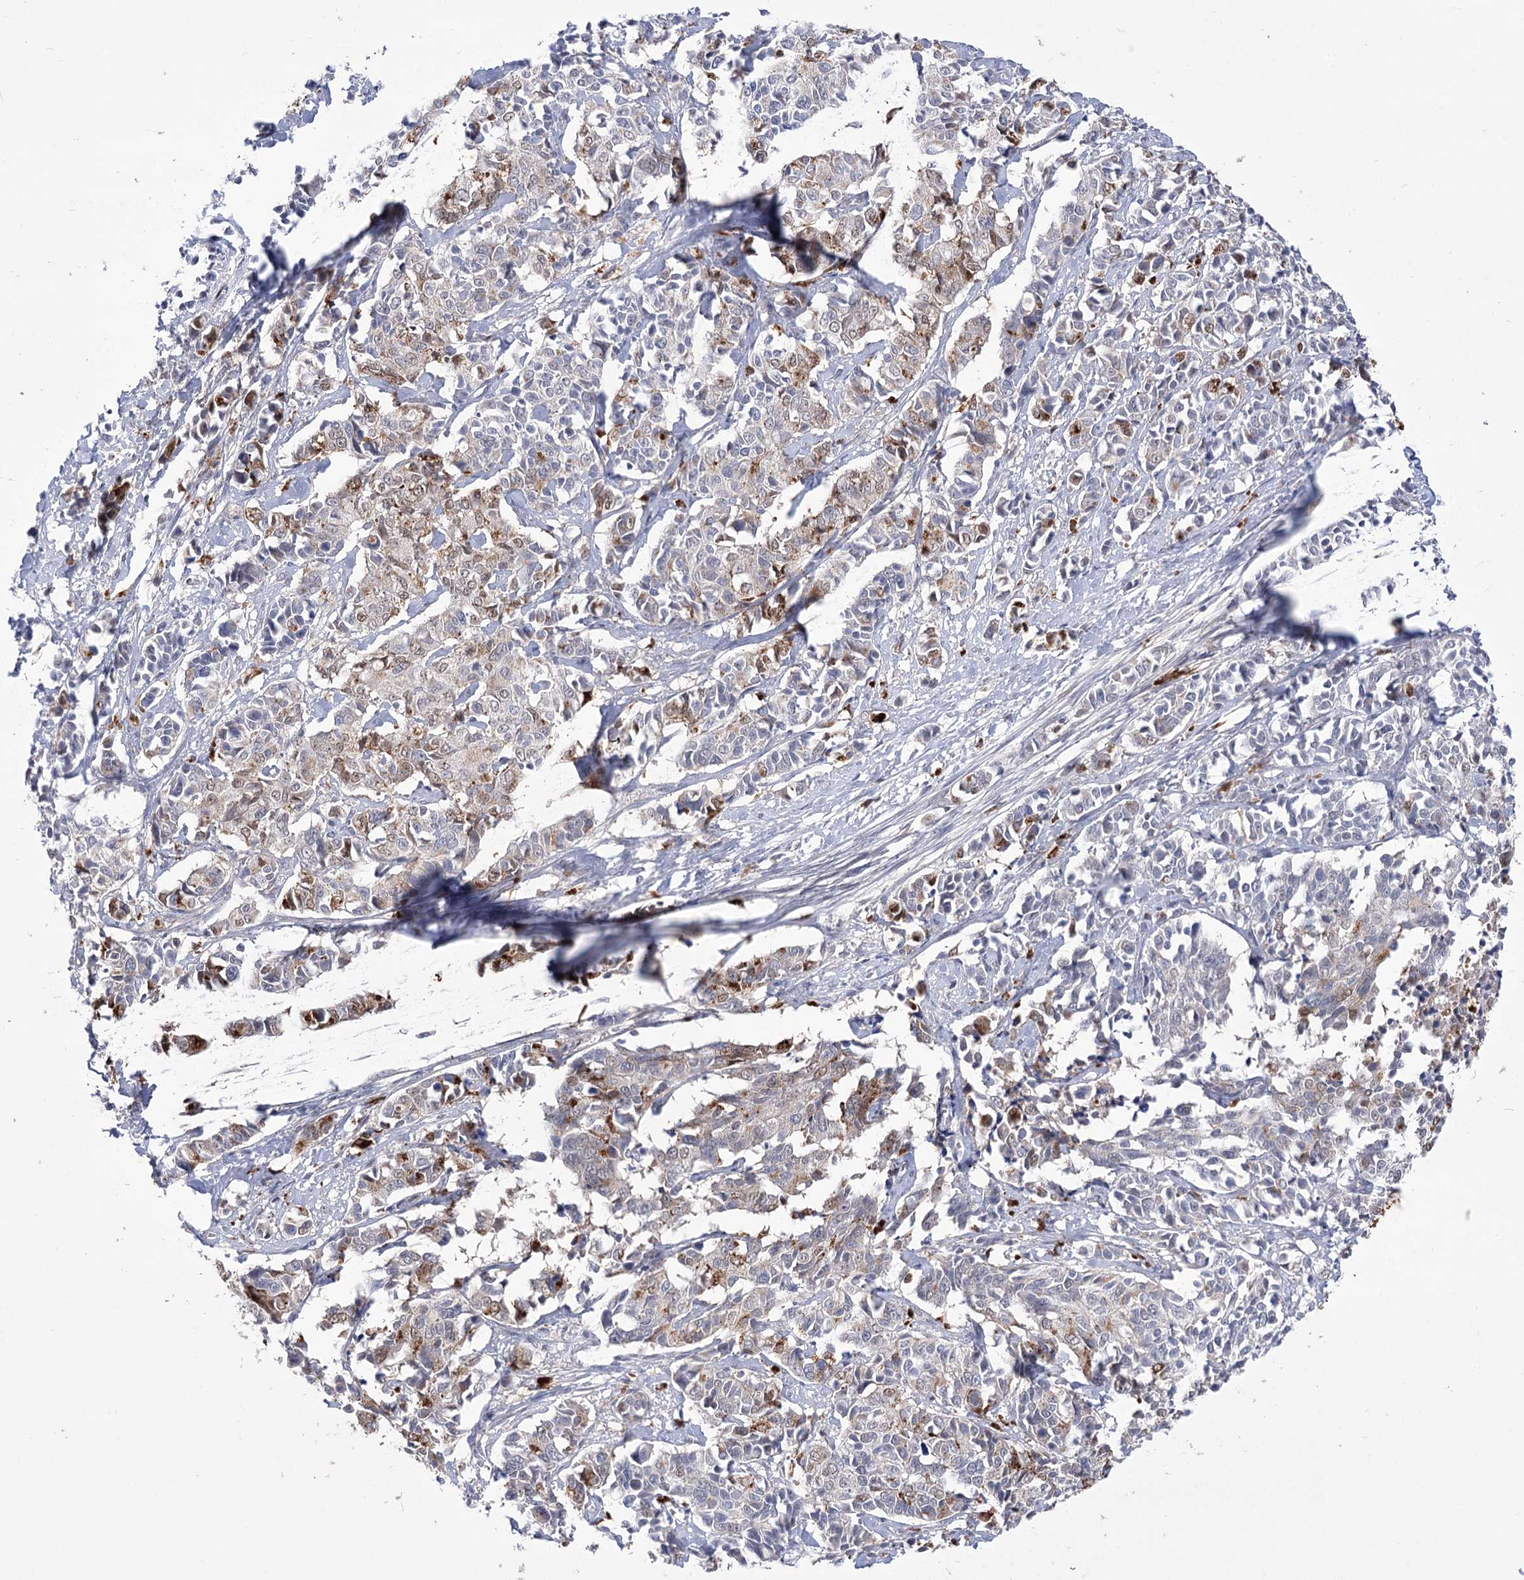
{"staining": {"intensity": "weak", "quantity": "<25%", "location": "cytoplasmic/membranous,nuclear"}, "tissue": "cervical cancer", "cell_type": "Tumor cells", "image_type": "cancer", "snomed": [{"axis": "morphology", "description": "Normal tissue, NOS"}, {"axis": "morphology", "description": "Squamous cell carcinoma, NOS"}, {"axis": "topography", "description": "Cervix"}], "caption": "The image exhibits no significant staining in tumor cells of squamous cell carcinoma (cervical). (Stains: DAB (3,3'-diaminobenzidine) immunohistochemistry with hematoxylin counter stain, Microscopy: brightfield microscopy at high magnification).", "gene": "SIAE", "patient": {"sex": "female", "age": 35}}